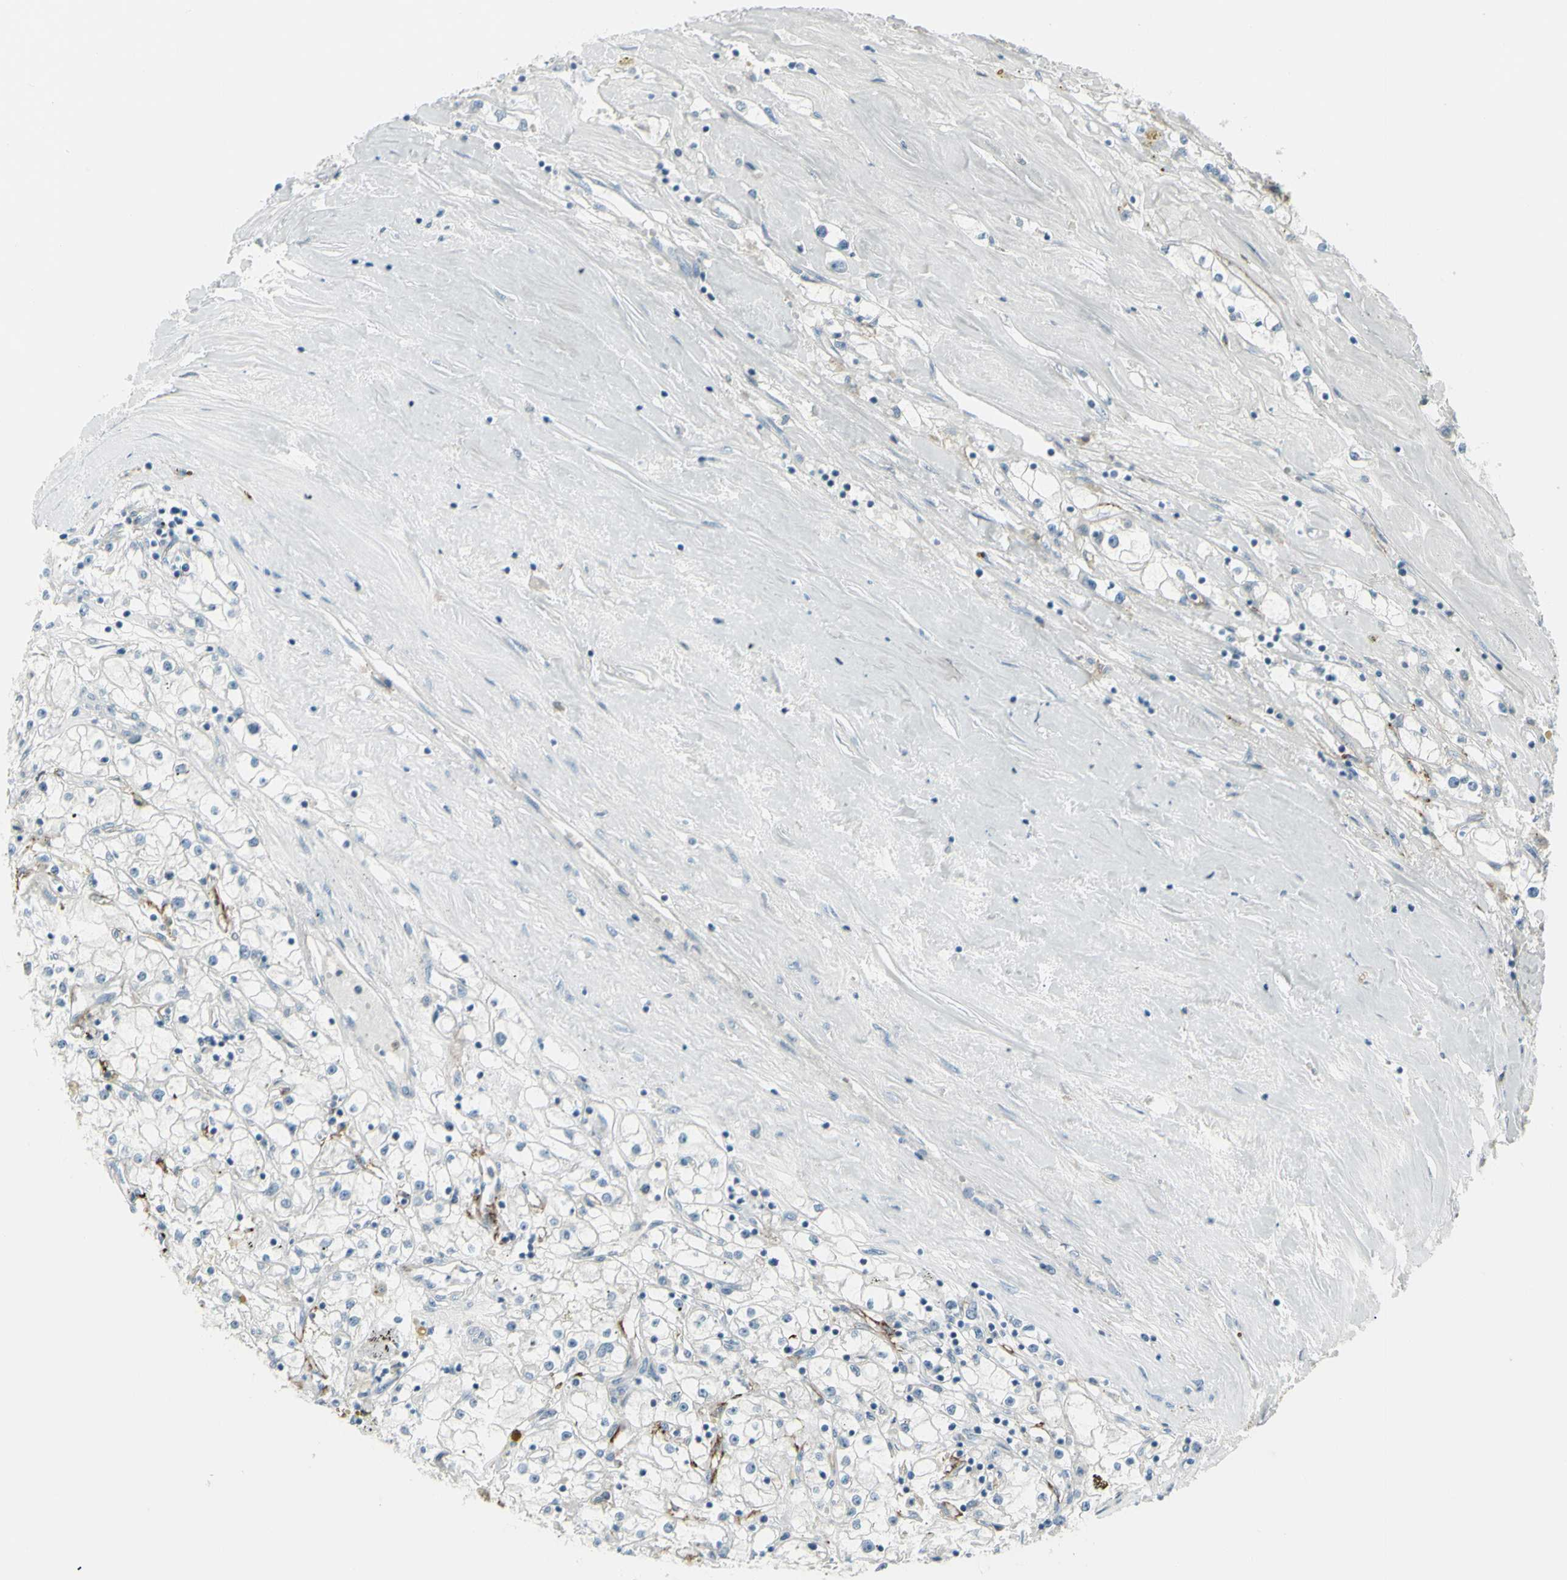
{"staining": {"intensity": "negative", "quantity": "none", "location": "none"}, "tissue": "renal cancer", "cell_type": "Tumor cells", "image_type": "cancer", "snomed": [{"axis": "morphology", "description": "Adenocarcinoma, NOS"}, {"axis": "topography", "description": "Kidney"}], "caption": "Immunohistochemical staining of human renal cancer displays no significant expression in tumor cells.", "gene": "GPR34", "patient": {"sex": "male", "age": 56}}